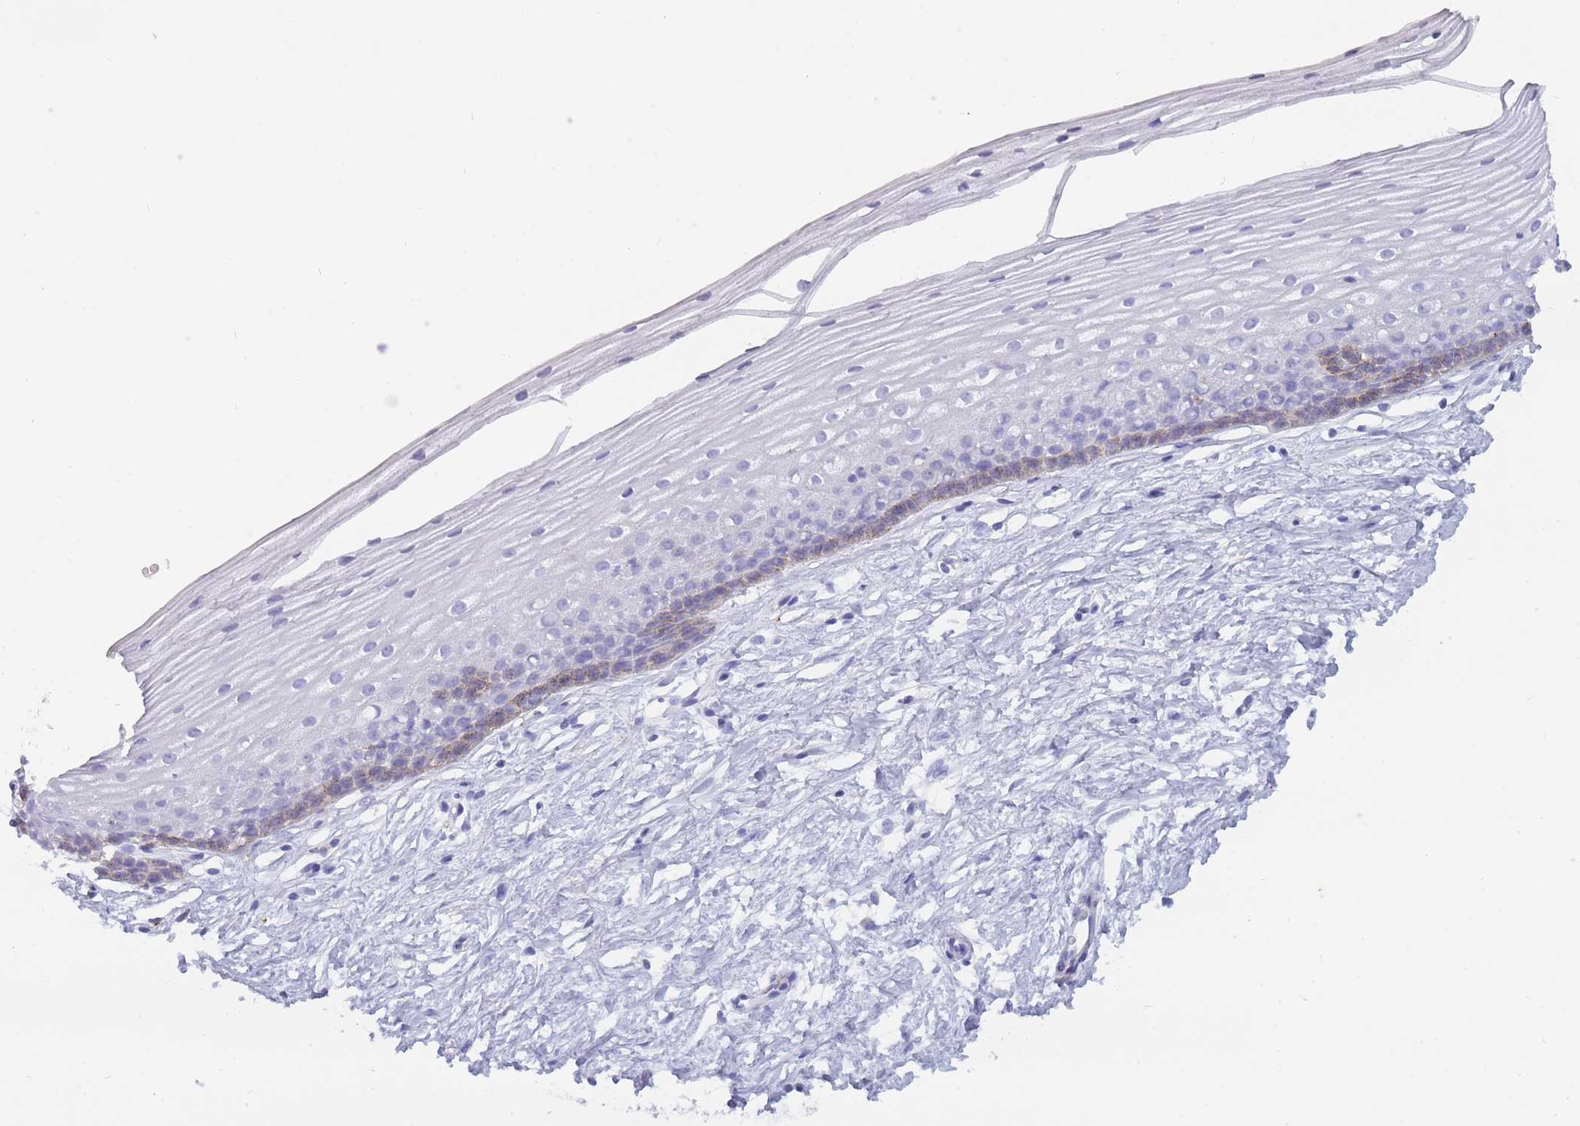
{"staining": {"intensity": "negative", "quantity": "none", "location": "none"}, "tissue": "cervix", "cell_type": "Glandular cells", "image_type": "normal", "snomed": [{"axis": "morphology", "description": "Normal tissue, NOS"}, {"axis": "topography", "description": "Cervix"}], "caption": "A high-resolution micrograph shows immunohistochemistry (IHC) staining of unremarkable cervix, which displays no significant positivity in glandular cells.", "gene": "GAA", "patient": {"sex": "female", "age": 40}}